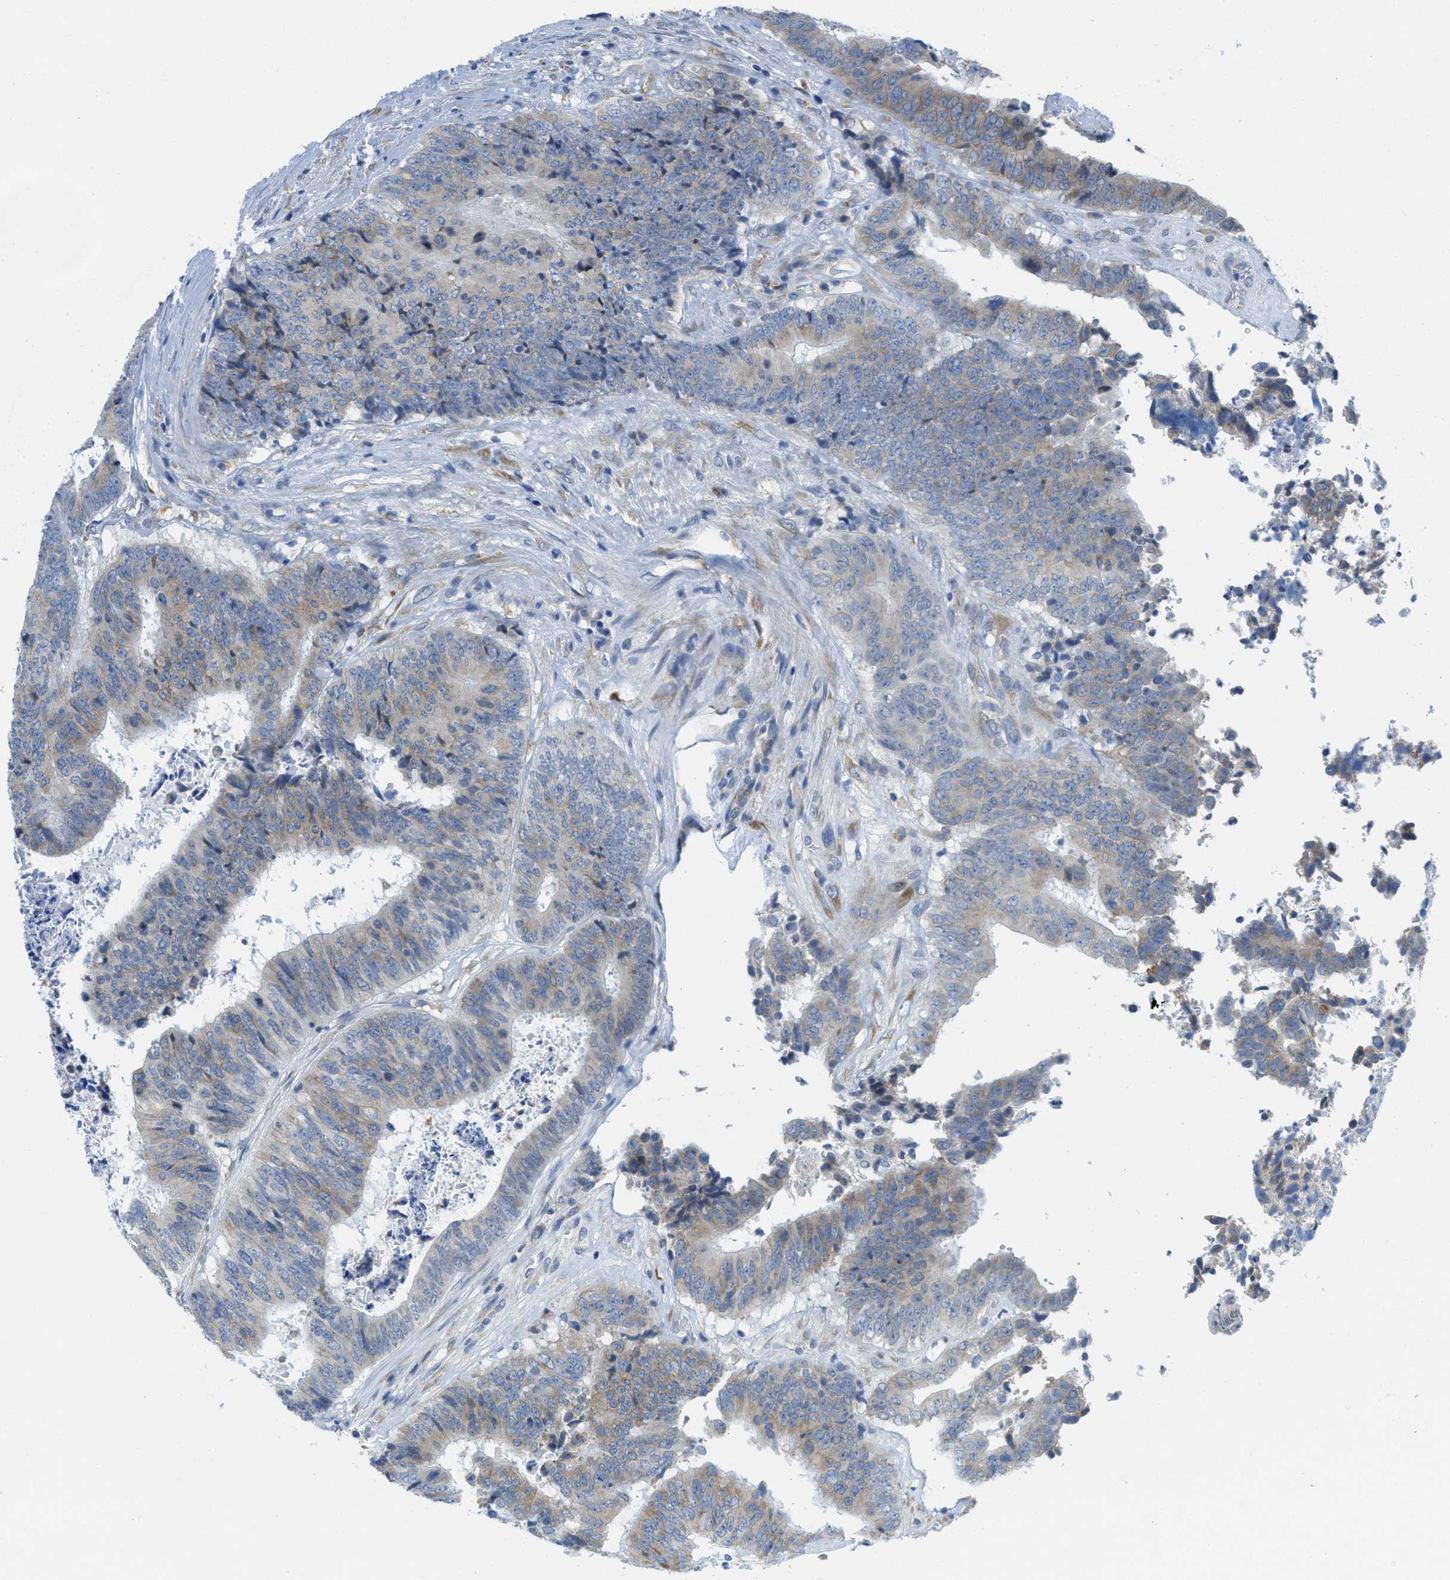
{"staining": {"intensity": "weak", "quantity": "25%-75%", "location": "cytoplasmic/membranous"}, "tissue": "colorectal cancer", "cell_type": "Tumor cells", "image_type": "cancer", "snomed": [{"axis": "morphology", "description": "Adenocarcinoma, NOS"}, {"axis": "topography", "description": "Rectum"}], "caption": "Adenocarcinoma (colorectal) stained with immunohistochemistry (IHC) demonstrates weak cytoplasmic/membranous positivity in approximately 25%-75% of tumor cells. (IHC, brightfield microscopy, high magnification).", "gene": "PTDSS1", "patient": {"sex": "male", "age": 72}}